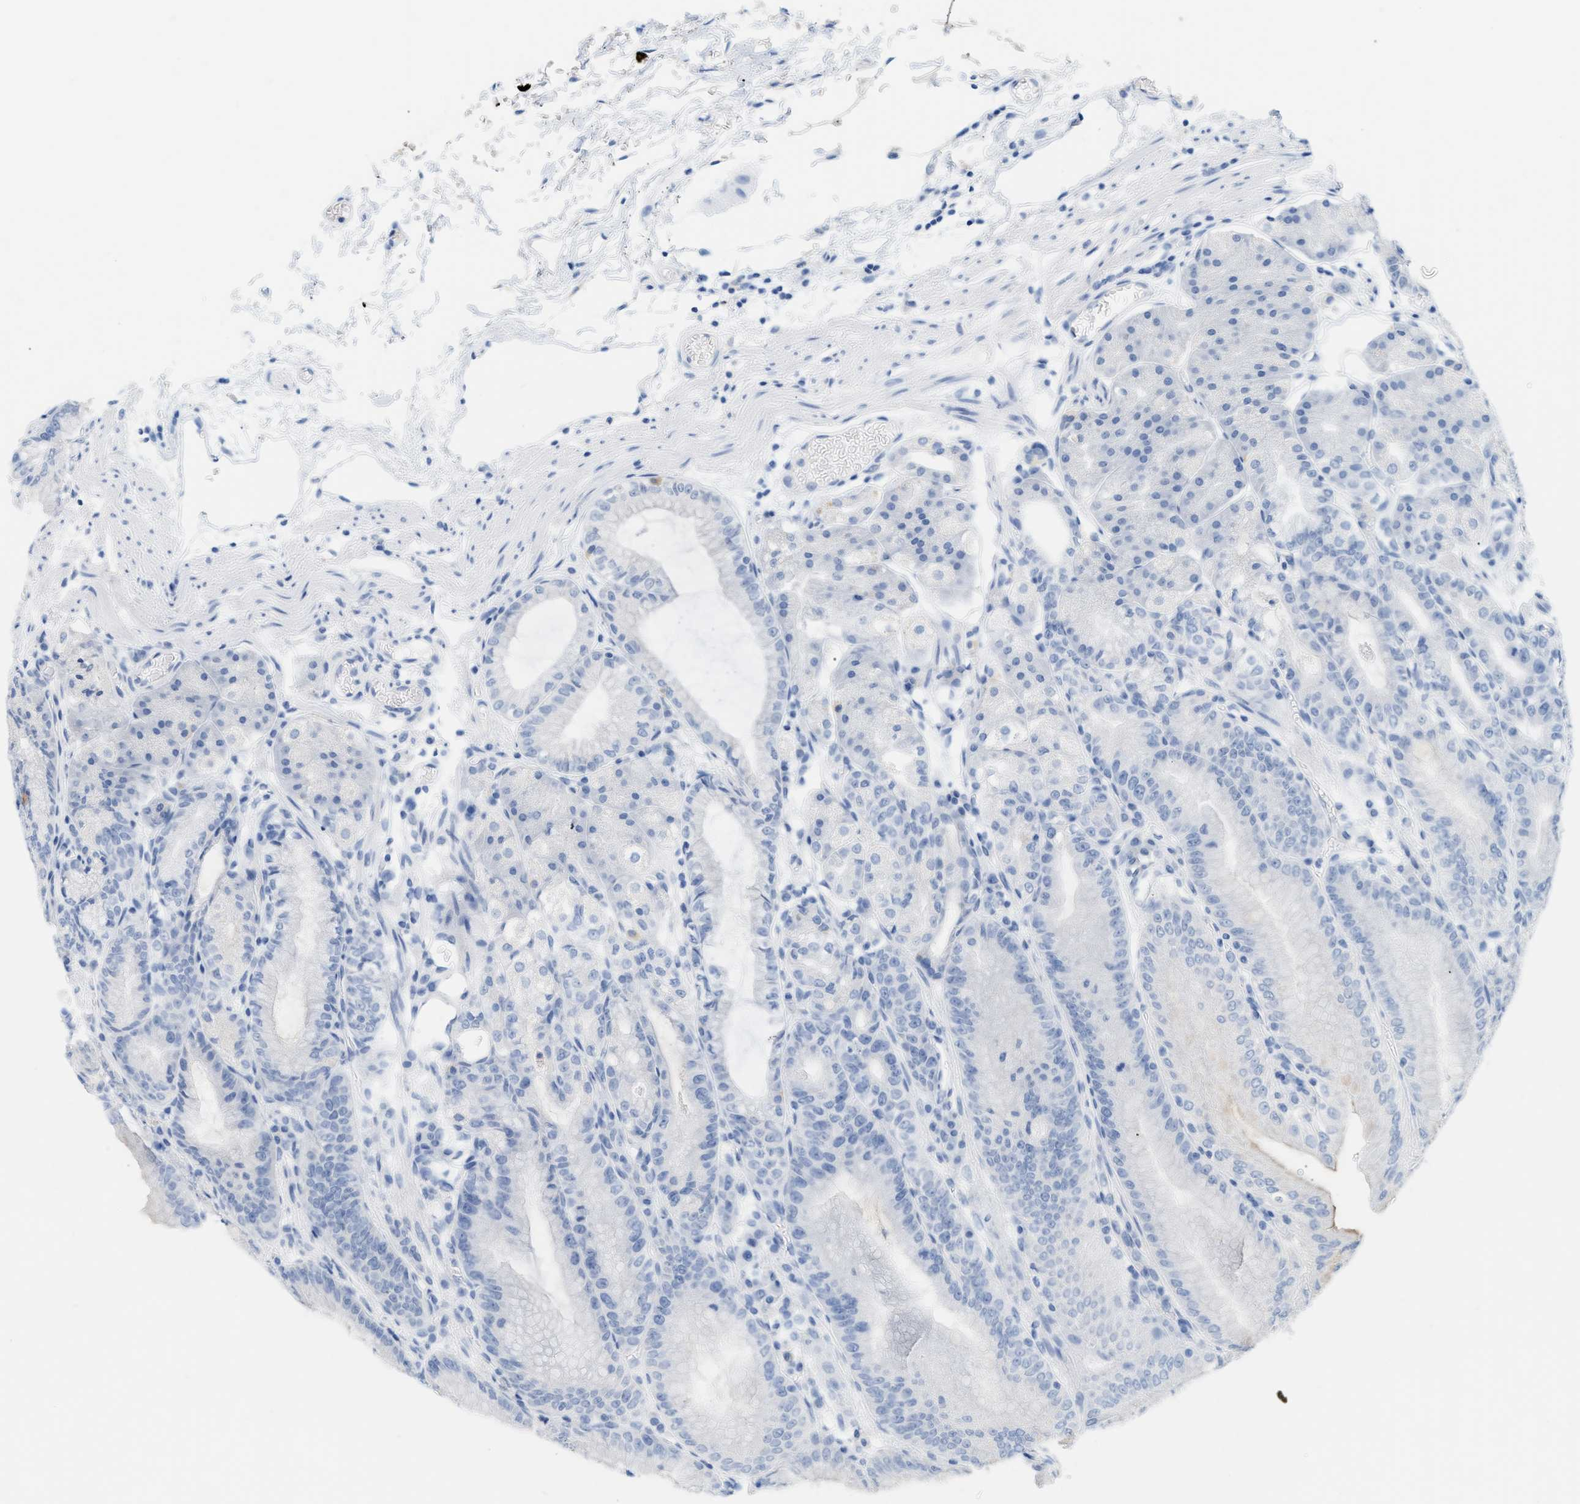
{"staining": {"intensity": "moderate", "quantity": "<25%", "location": "cytoplasmic/membranous"}, "tissue": "stomach", "cell_type": "Glandular cells", "image_type": "normal", "snomed": [{"axis": "morphology", "description": "Normal tissue, NOS"}, {"axis": "topography", "description": "Stomach, lower"}], "caption": "The image displays immunohistochemical staining of unremarkable stomach. There is moderate cytoplasmic/membranous staining is seen in approximately <25% of glandular cells. (IHC, brightfield microscopy, high magnification).", "gene": "PAPPA", "patient": {"sex": "male", "age": 71}}